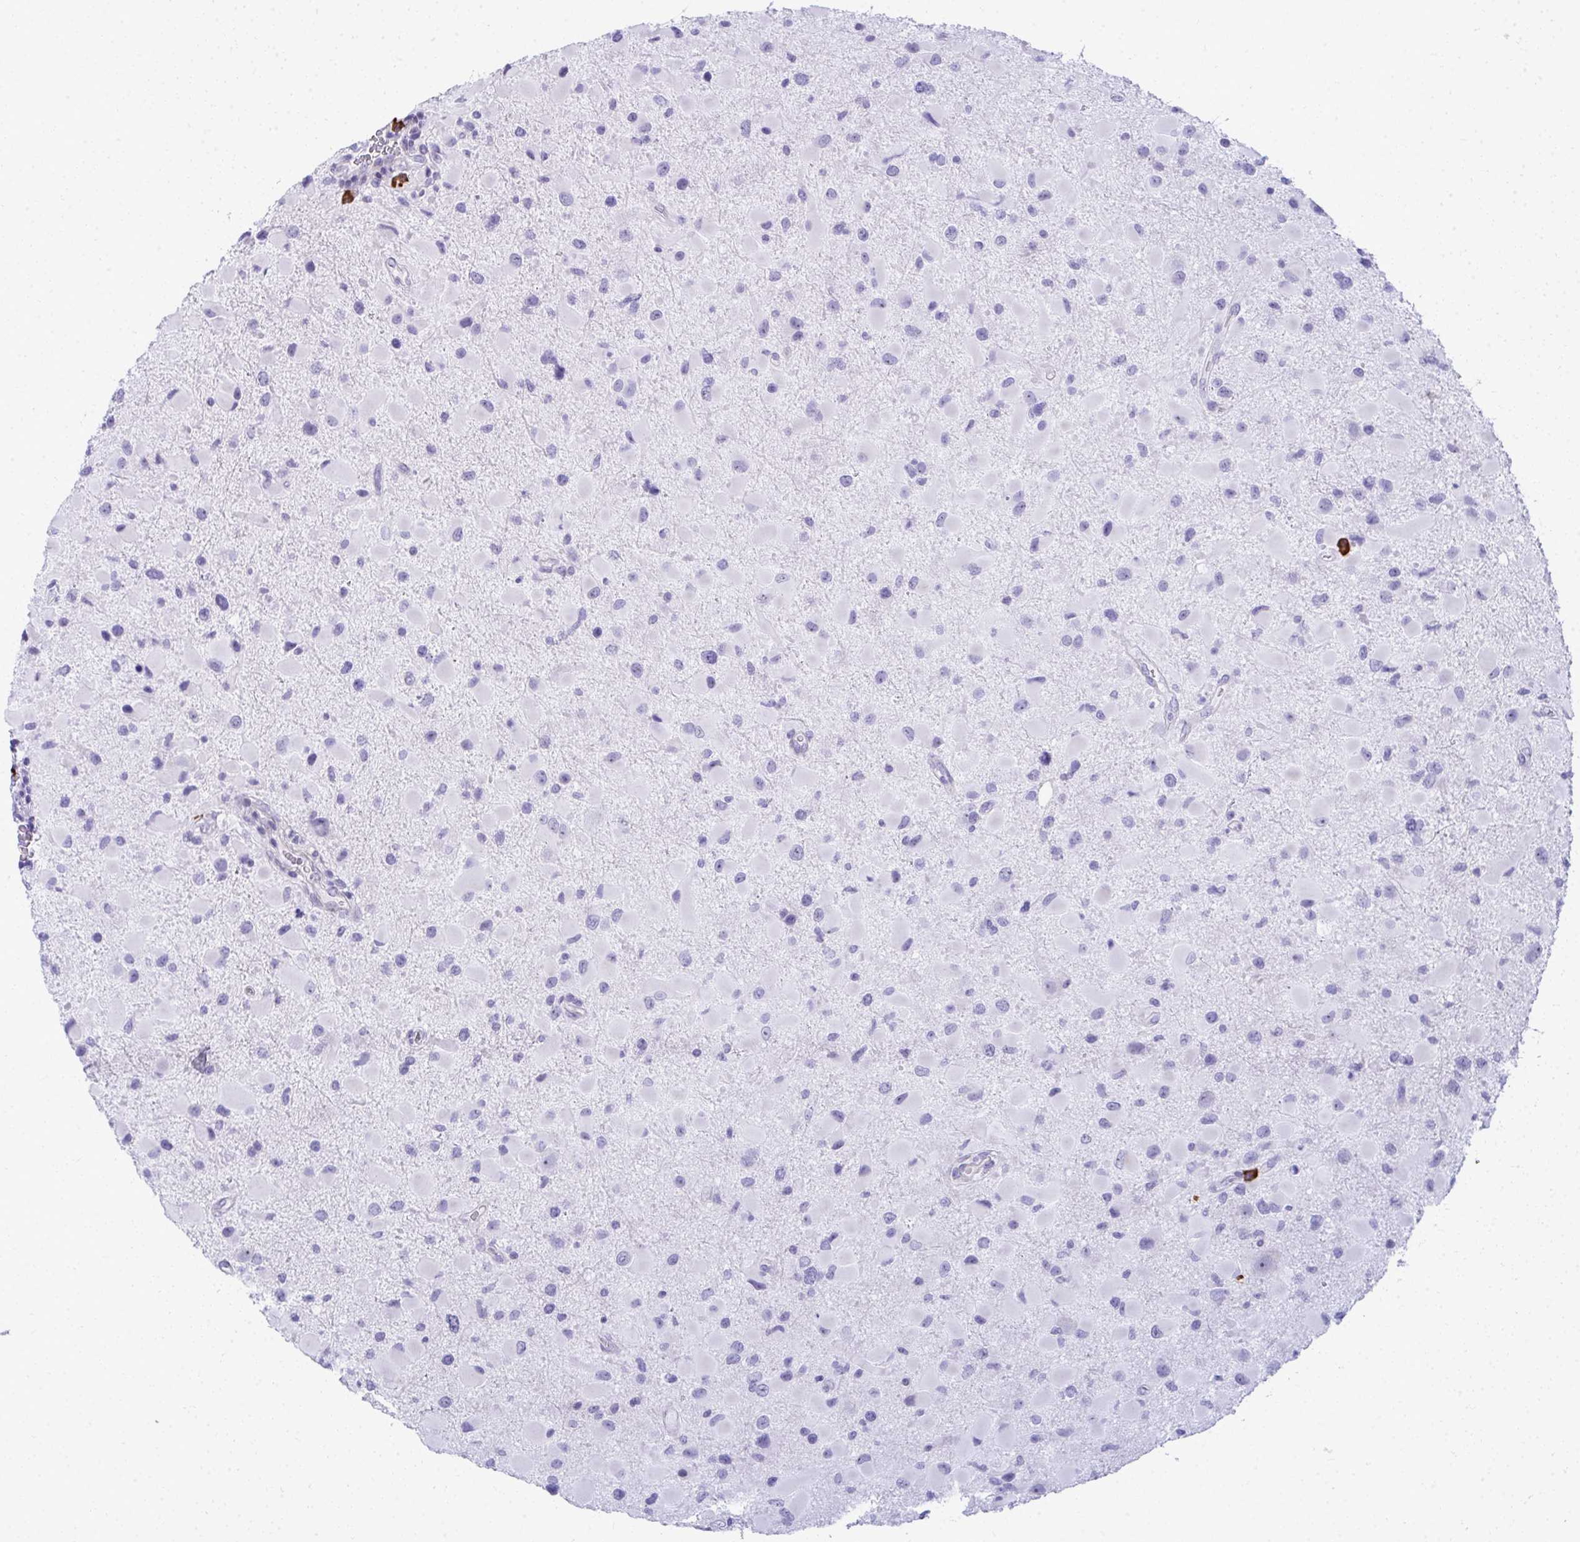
{"staining": {"intensity": "negative", "quantity": "none", "location": "none"}, "tissue": "glioma", "cell_type": "Tumor cells", "image_type": "cancer", "snomed": [{"axis": "morphology", "description": "Glioma, malignant, Low grade"}, {"axis": "topography", "description": "Brain"}], "caption": "Protein analysis of malignant low-grade glioma reveals no significant staining in tumor cells. (DAB (3,3'-diaminobenzidine) immunohistochemistry visualized using brightfield microscopy, high magnification).", "gene": "PUS7L", "patient": {"sex": "female", "age": 32}}